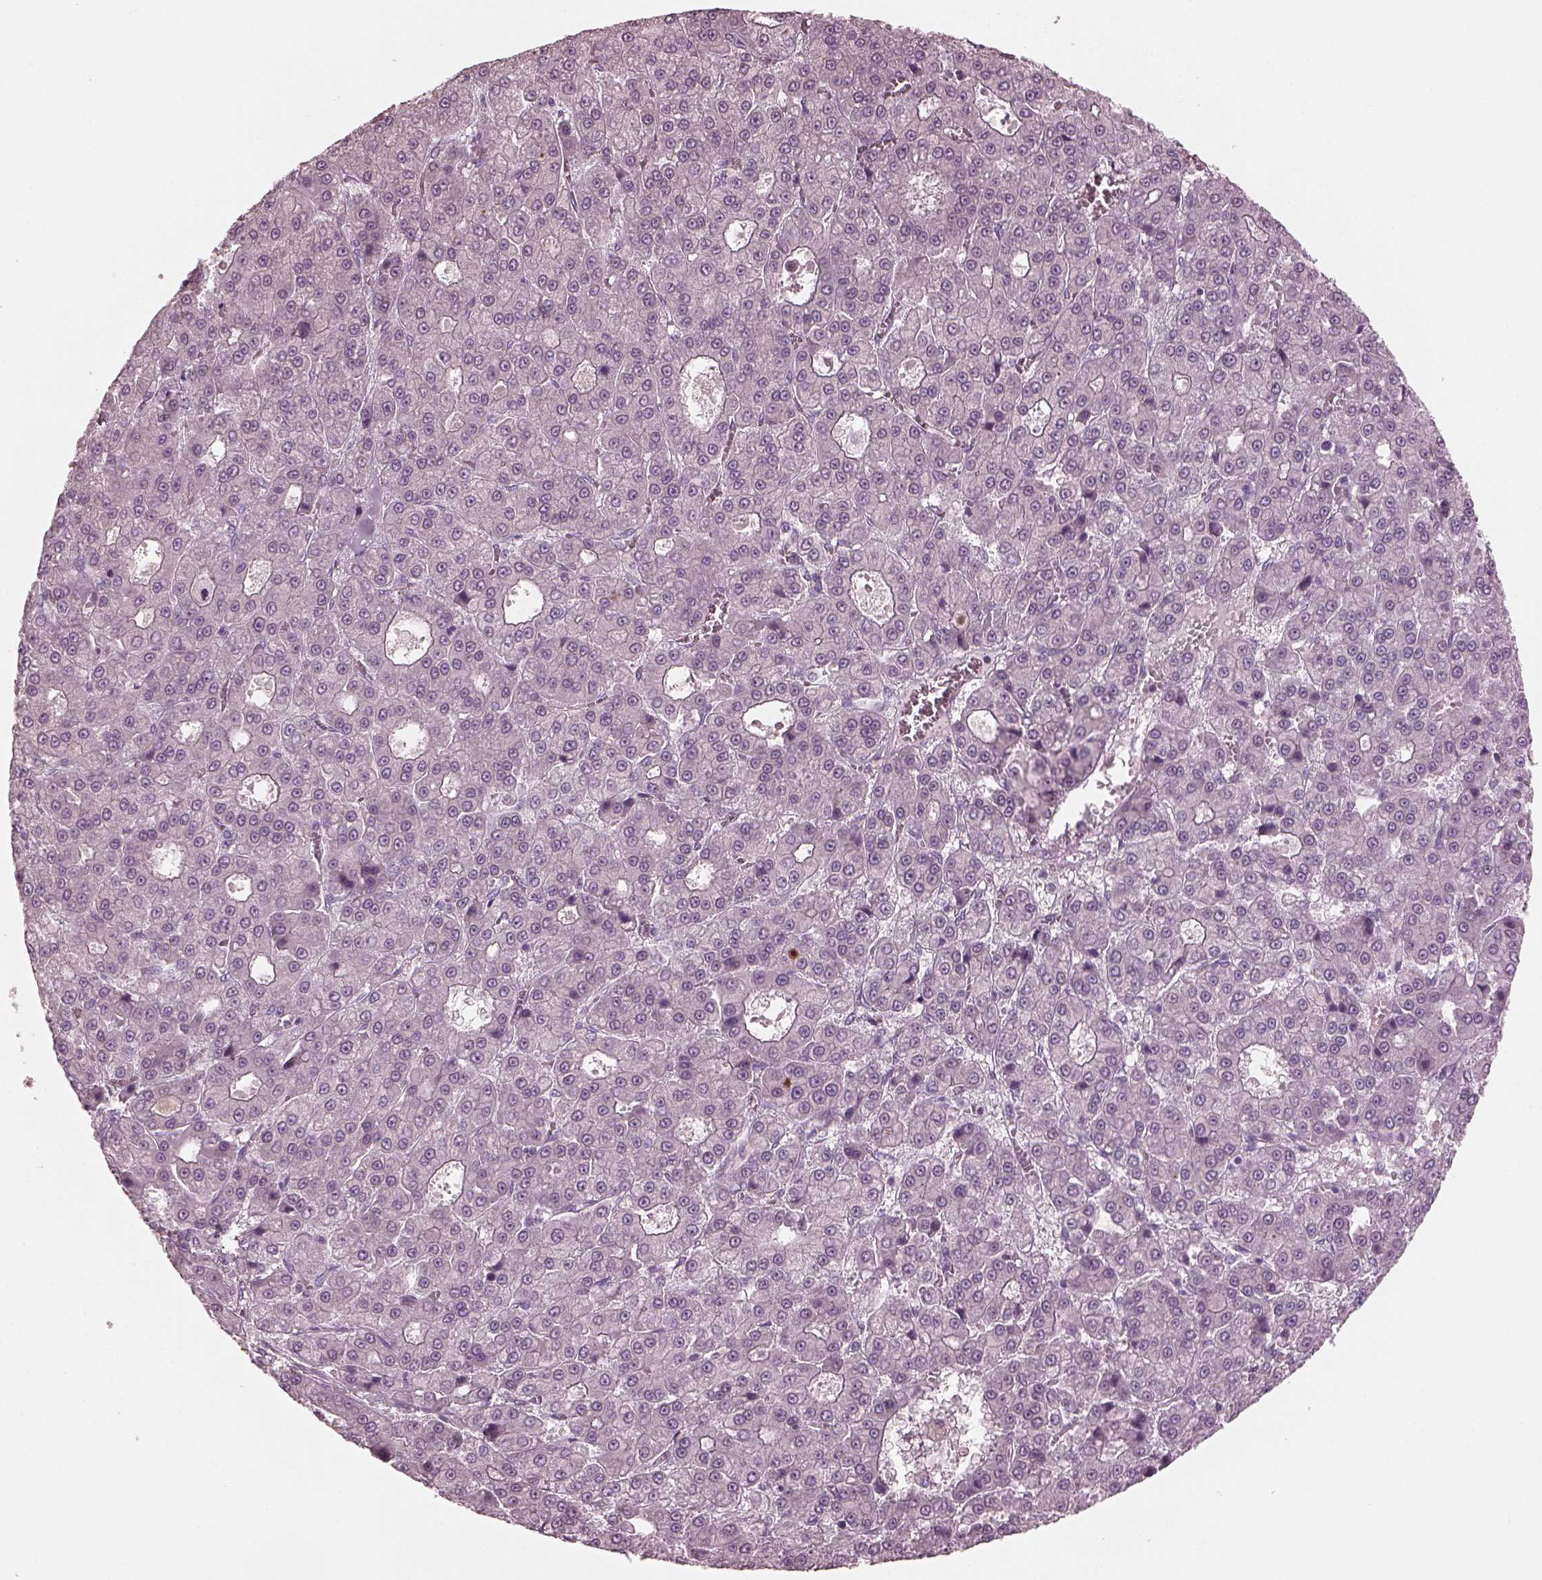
{"staining": {"intensity": "negative", "quantity": "none", "location": "none"}, "tissue": "liver cancer", "cell_type": "Tumor cells", "image_type": "cancer", "snomed": [{"axis": "morphology", "description": "Carcinoma, Hepatocellular, NOS"}, {"axis": "topography", "description": "Liver"}], "caption": "Liver cancer (hepatocellular carcinoma) was stained to show a protein in brown. There is no significant expression in tumor cells.", "gene": "C2orf81", "patient": {"sex": "male", "age": 70}}